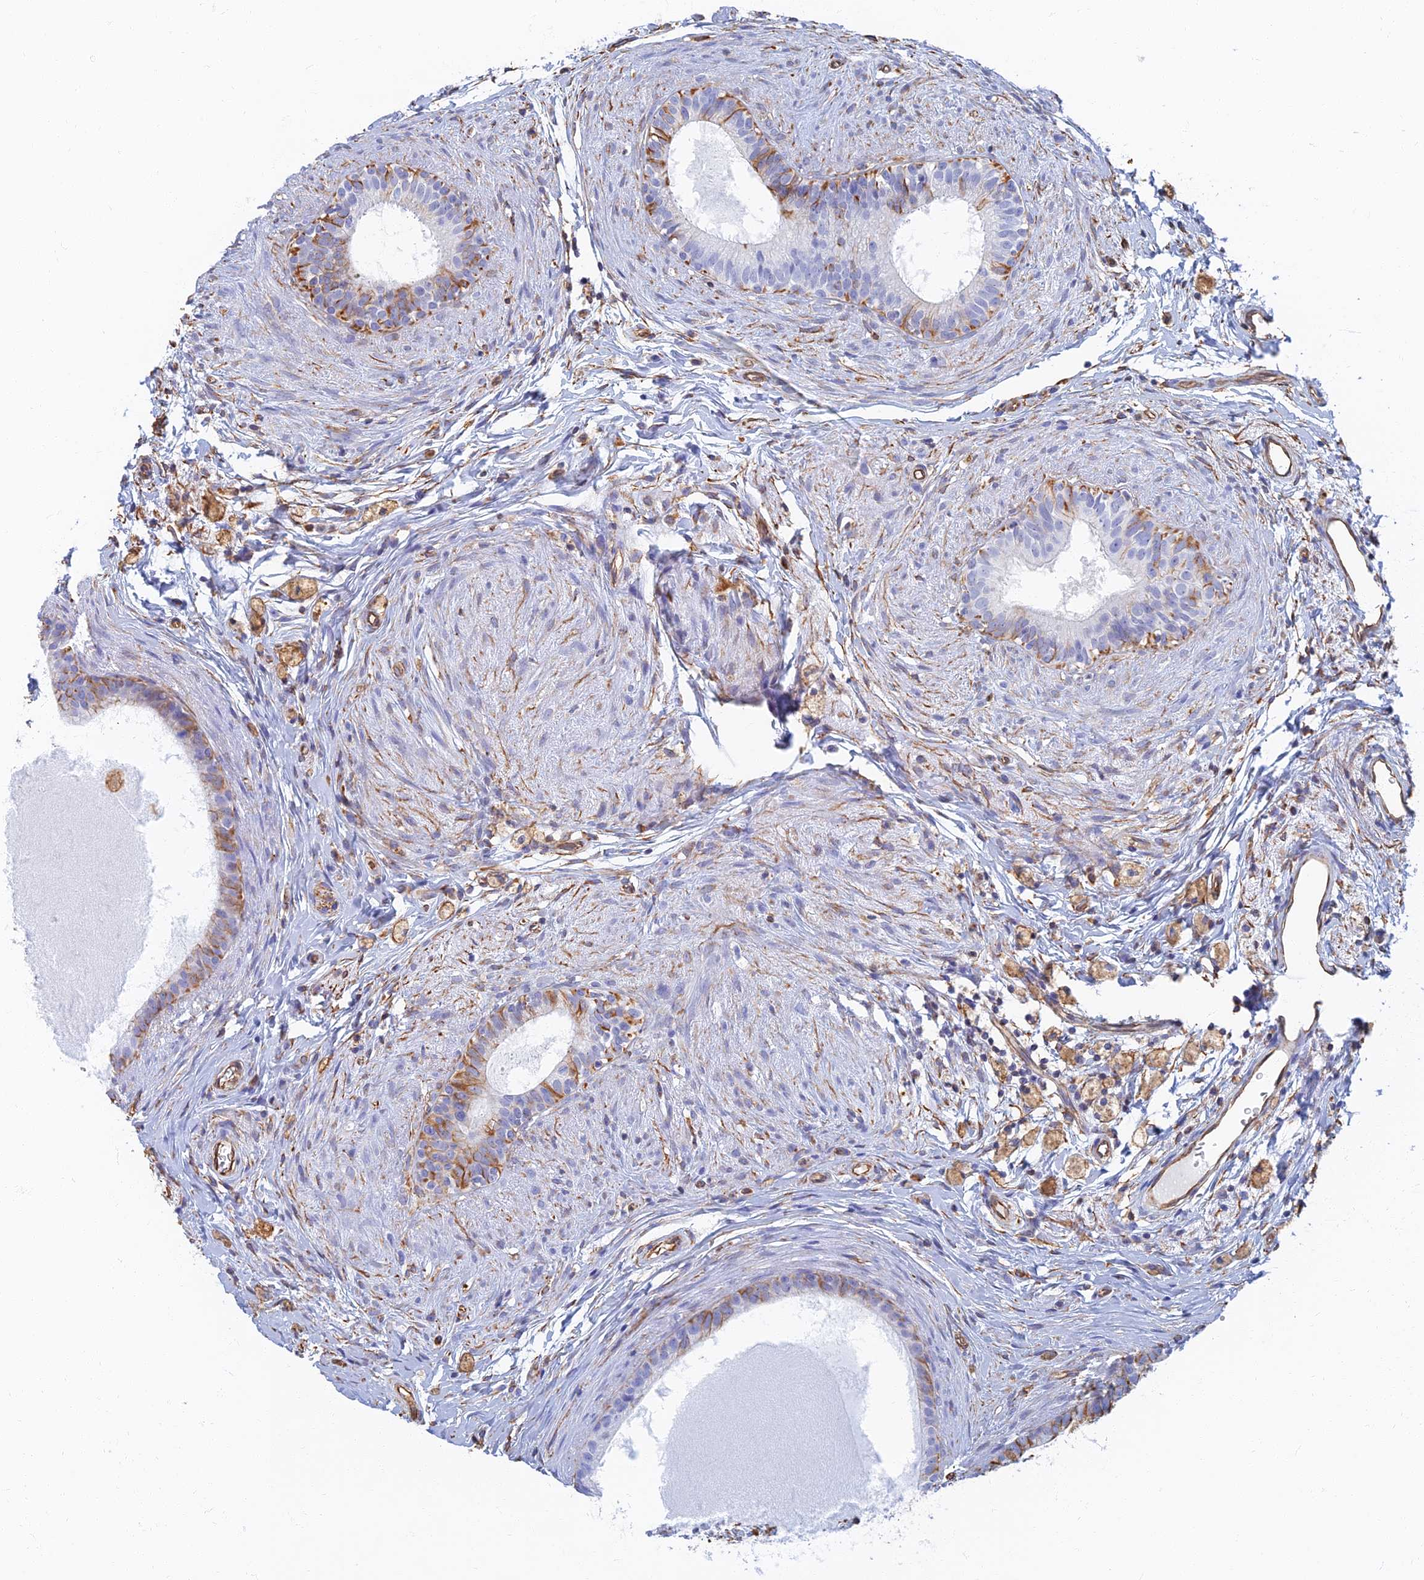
{"staining": {"intensity": "moderate", "quantity": "<25%", "location": "cytoplasmic/membranous"}, "tissue": "epididymis", "cell_type": "Glandular cells", "image_type": "normal", "snomed": [{"axis": "morphology", "description": "Normal tissue, NOS"}, {"axis": "topography", "description": "Epididymis"}], "caption": "The immunohistochemical stain highlights moderate cytoplasmic/membranous staining in glandular cells of benign epididymis. The staining was performed using DAB (3,3'-diaminobenzidine), with brown indicating positive protein expression. Nuclei are stained blue with hematoxylin.", "gene": "RMC1", "patient": {"sex": "male", "age": 80}}